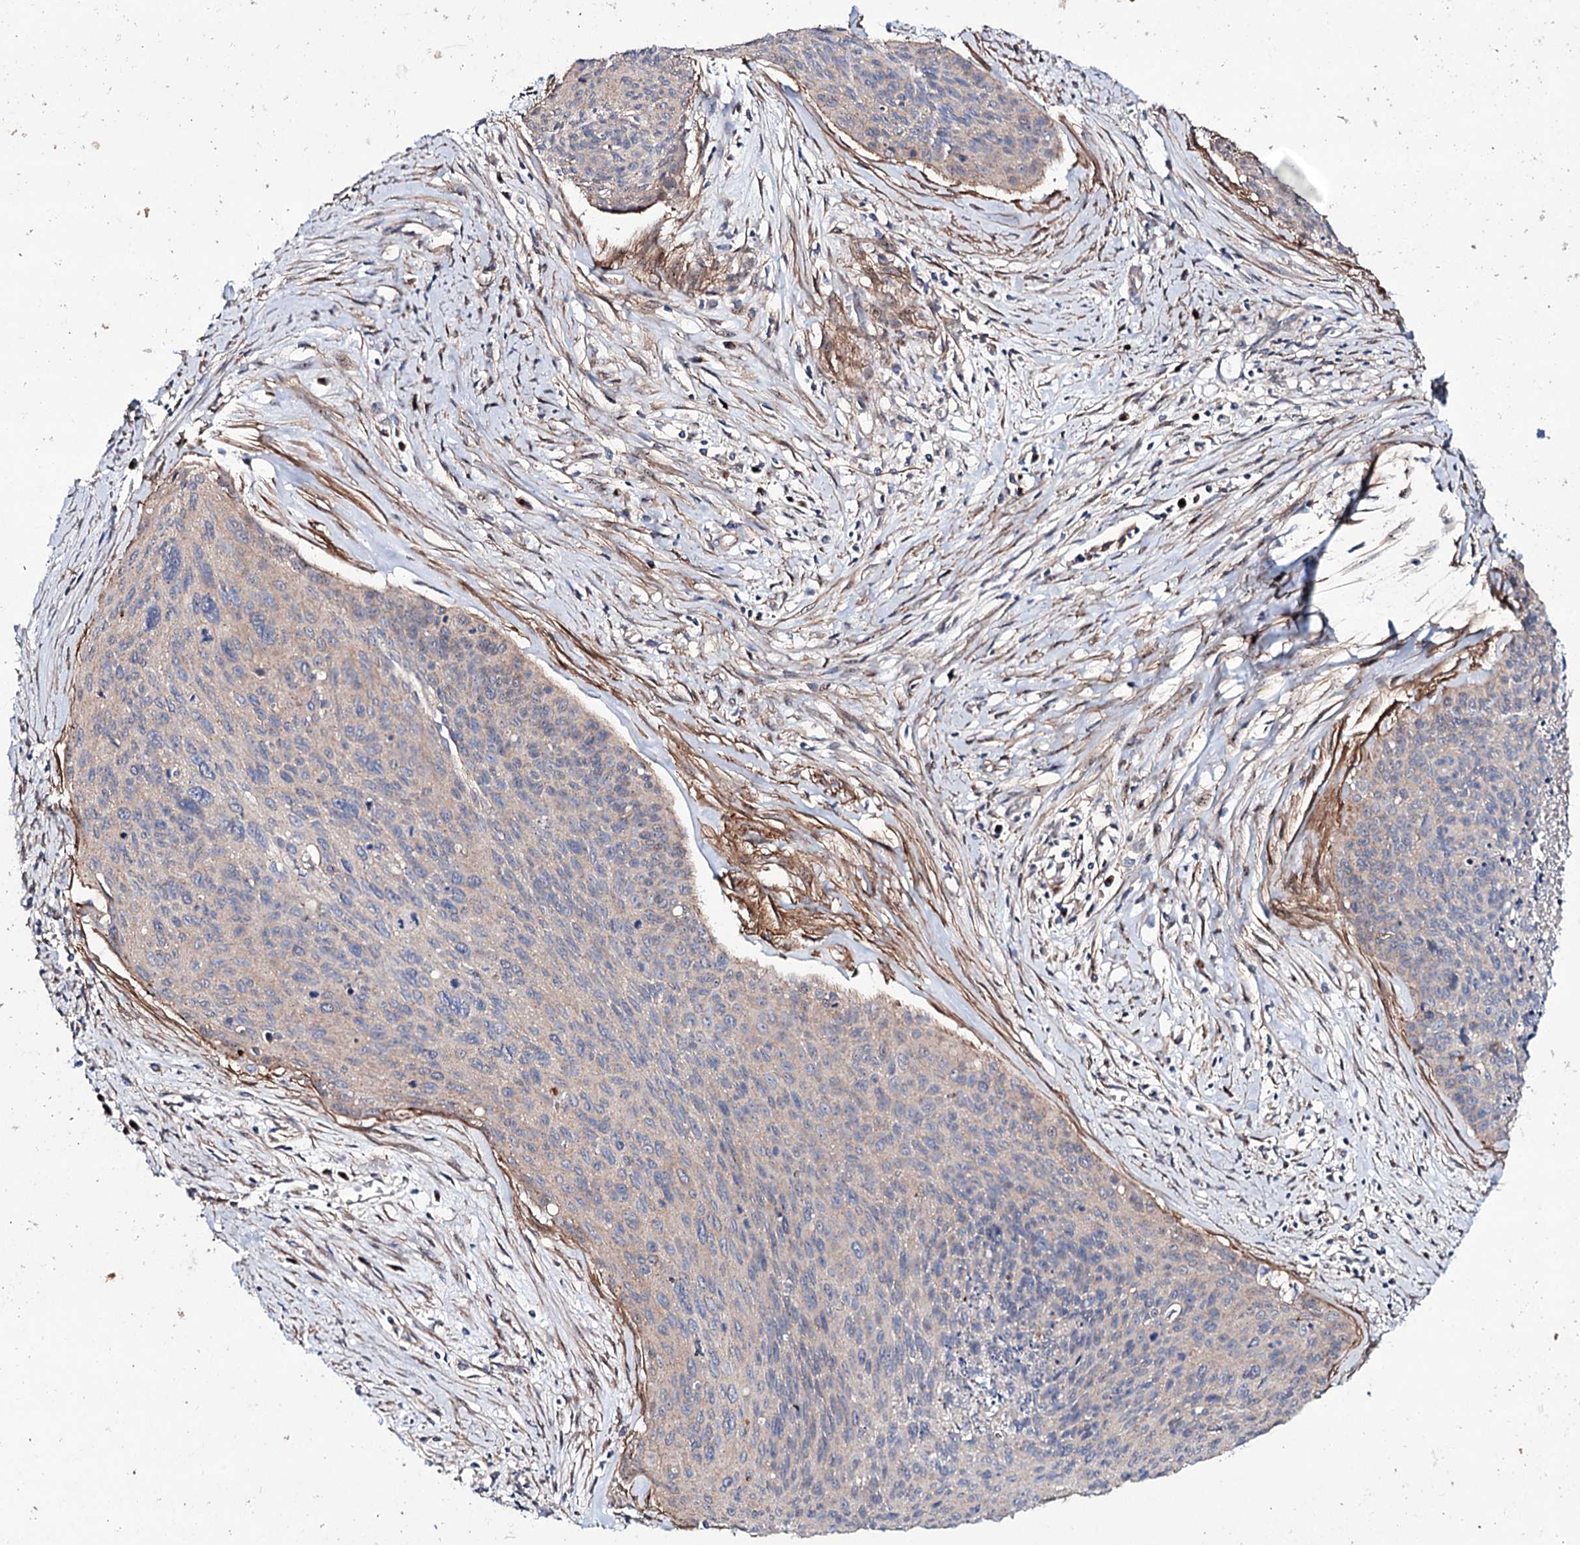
{"staining": {"intensity": "weak", "quantity": "<25%", "location": "cytoplasmic/membranous"}, "tissue": "cervical cancer", "cell_type": "Tumor cells", "image_type": "cancer", "snomed": [{"axis": "morphology", "description": "Squamous cell carcinoma, NOS"}, {"axis": "topography", "description": "Cervix"}], "caption": "DAB (3,3'-diaminobenzidine) immunohistochemical staining of squamous cell carcinoma (cervical) displays no significant staining in tumor cells.", "gene": "SEC24A", "patient": {"sex": "female", "age": 55}}